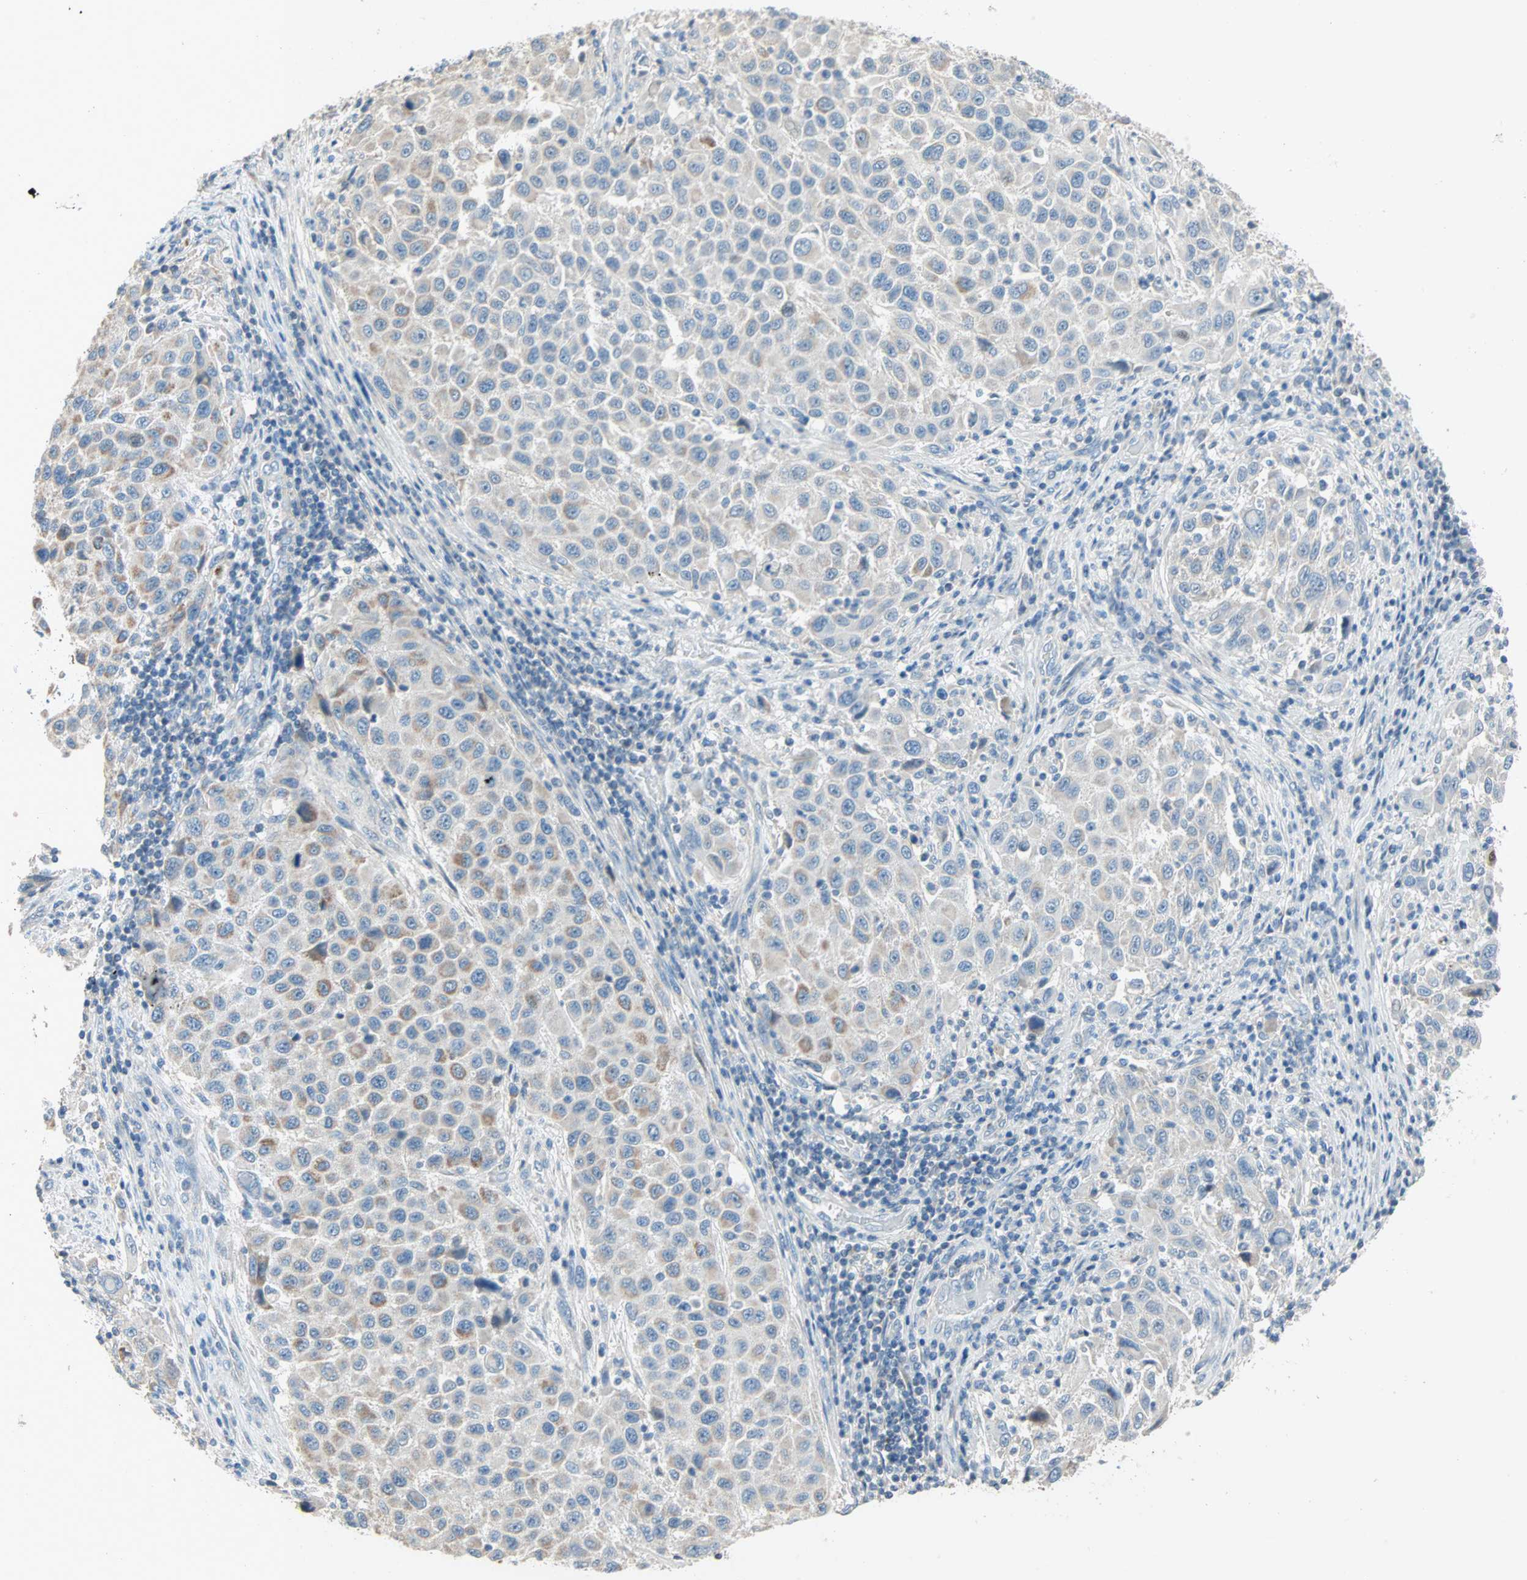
{"staining": {"intensity": "weak", "quantity": "25%-75%", "location": "cytoplasmic/membranous"}, "tissue": "melanoma", "cell_type": "Tumor cells", "image_type": "cancer", "snomed": [{"axis": "morphology", "description": "Malignant melanoma, Metastatic site"}, {"axis": "topography", "description": "Lymph node"}], "caption": "Approximately 25%-75% of tumor cells in malignant melanoma (metastatic site) reveal weak cytoplasmic/membranous protein positivity as visualized by brown immunohistochemical staining.", "gene": "ACVRL1", "patient": {"sex": "male", "age": 61}}